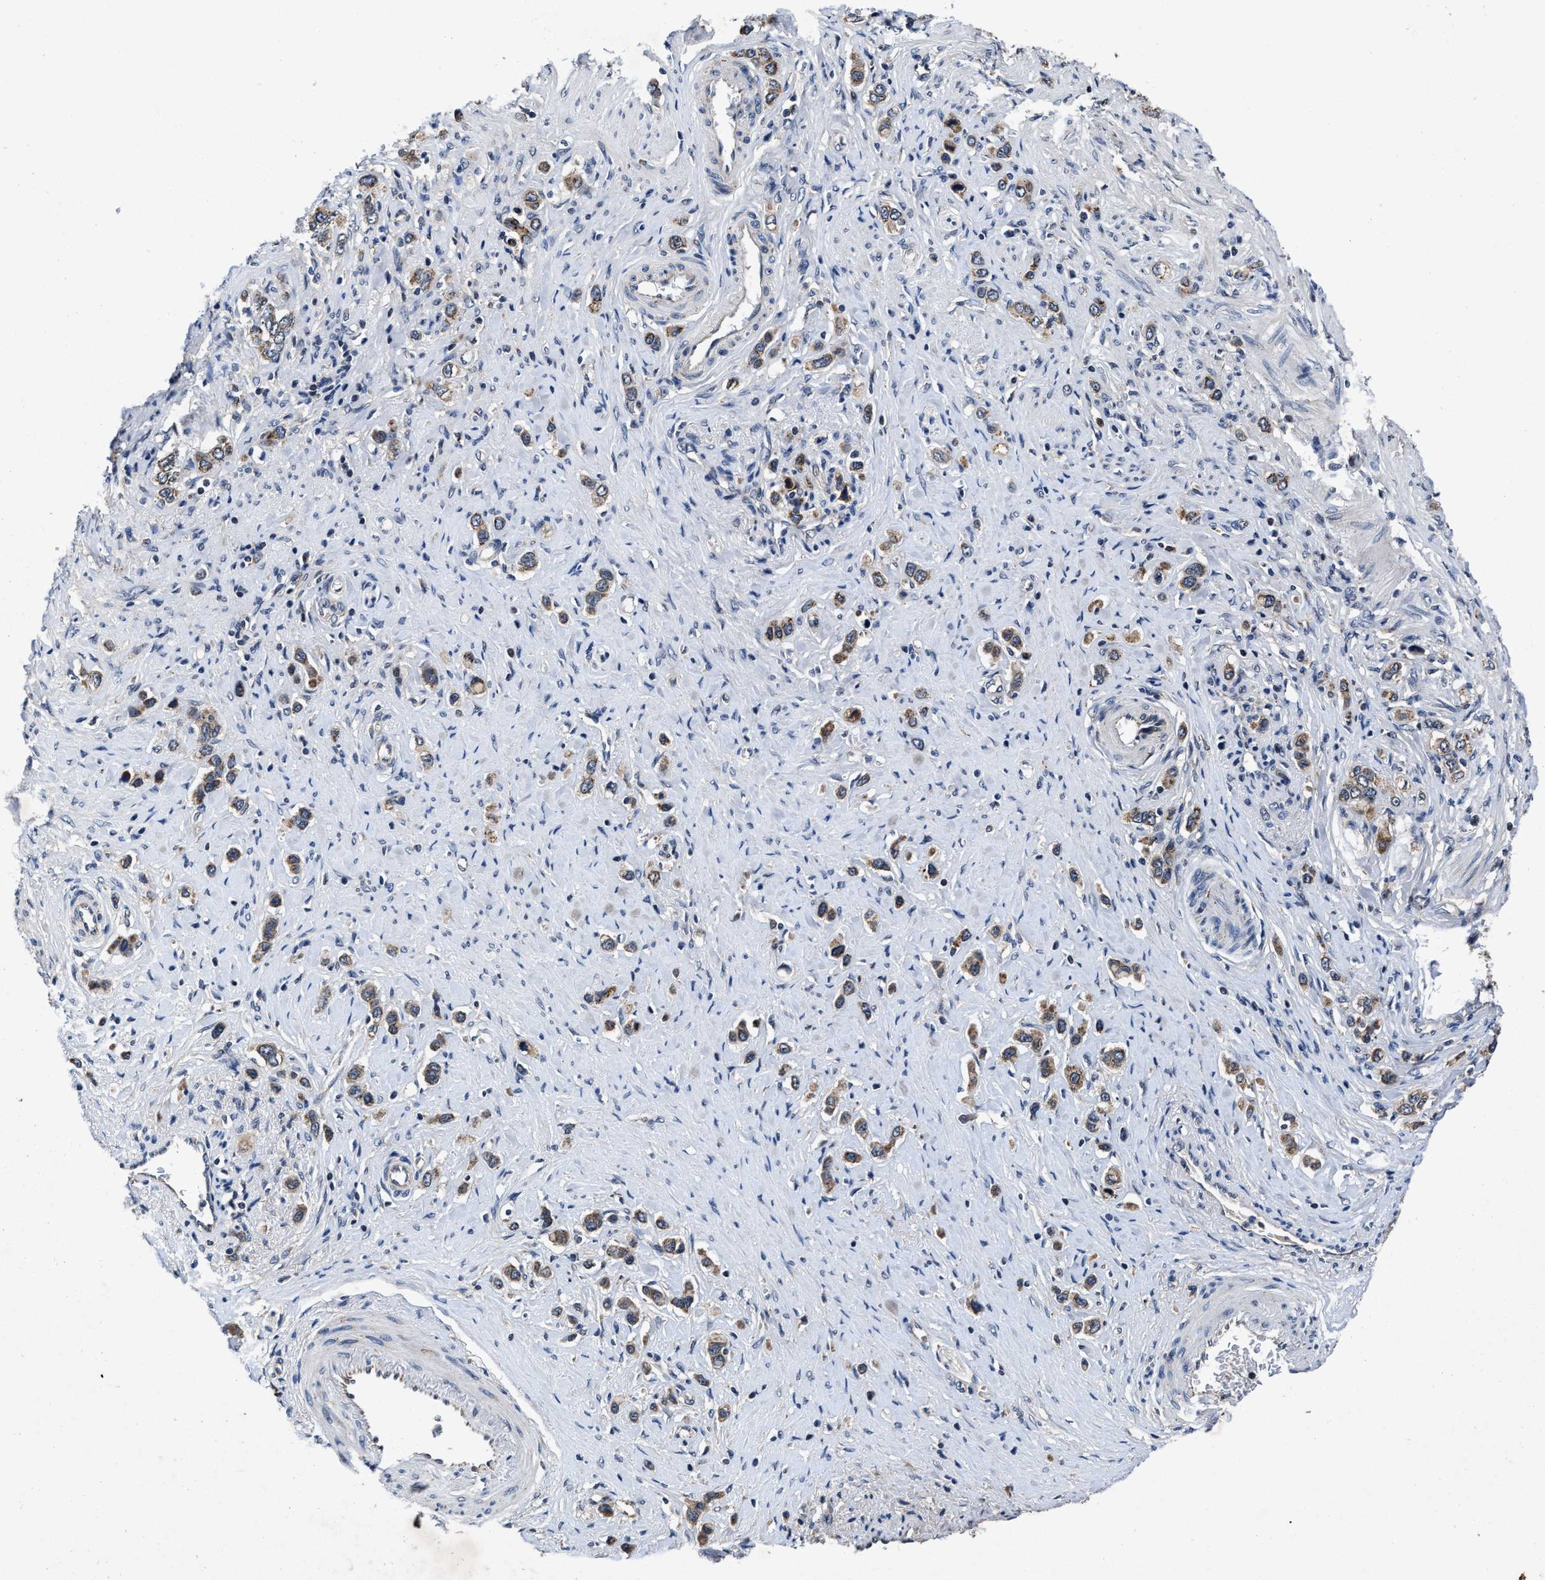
{"staining": {"intensity": "moderate", "quantity": ">75%", "location": "cytoplasmic/membranous"}, "tissue": "stomach cancer", "cell_type": "Tumor cells", "image_type": "cancer", "snomed": [{"axis": "morphology", "description": "Adenocarcinoma, NOS"}, {"axis": "topography", "description": "Stomach"}], "caption": "DAB (3,3'-diaminobenzidine) immunohistochemical staining of human stomach adenocarcinoma exhibits moderate cytoplasmic/membranous protein positivity in approximately >75% of tumor cells. The staining was performed using DAB to visualize the protein expression in brown, while the nuclei were stained in blue with hematoxylin (Magnification: 20x).", "gene": "TMEM53", "patient": {"sex": "female", "age": 65}}